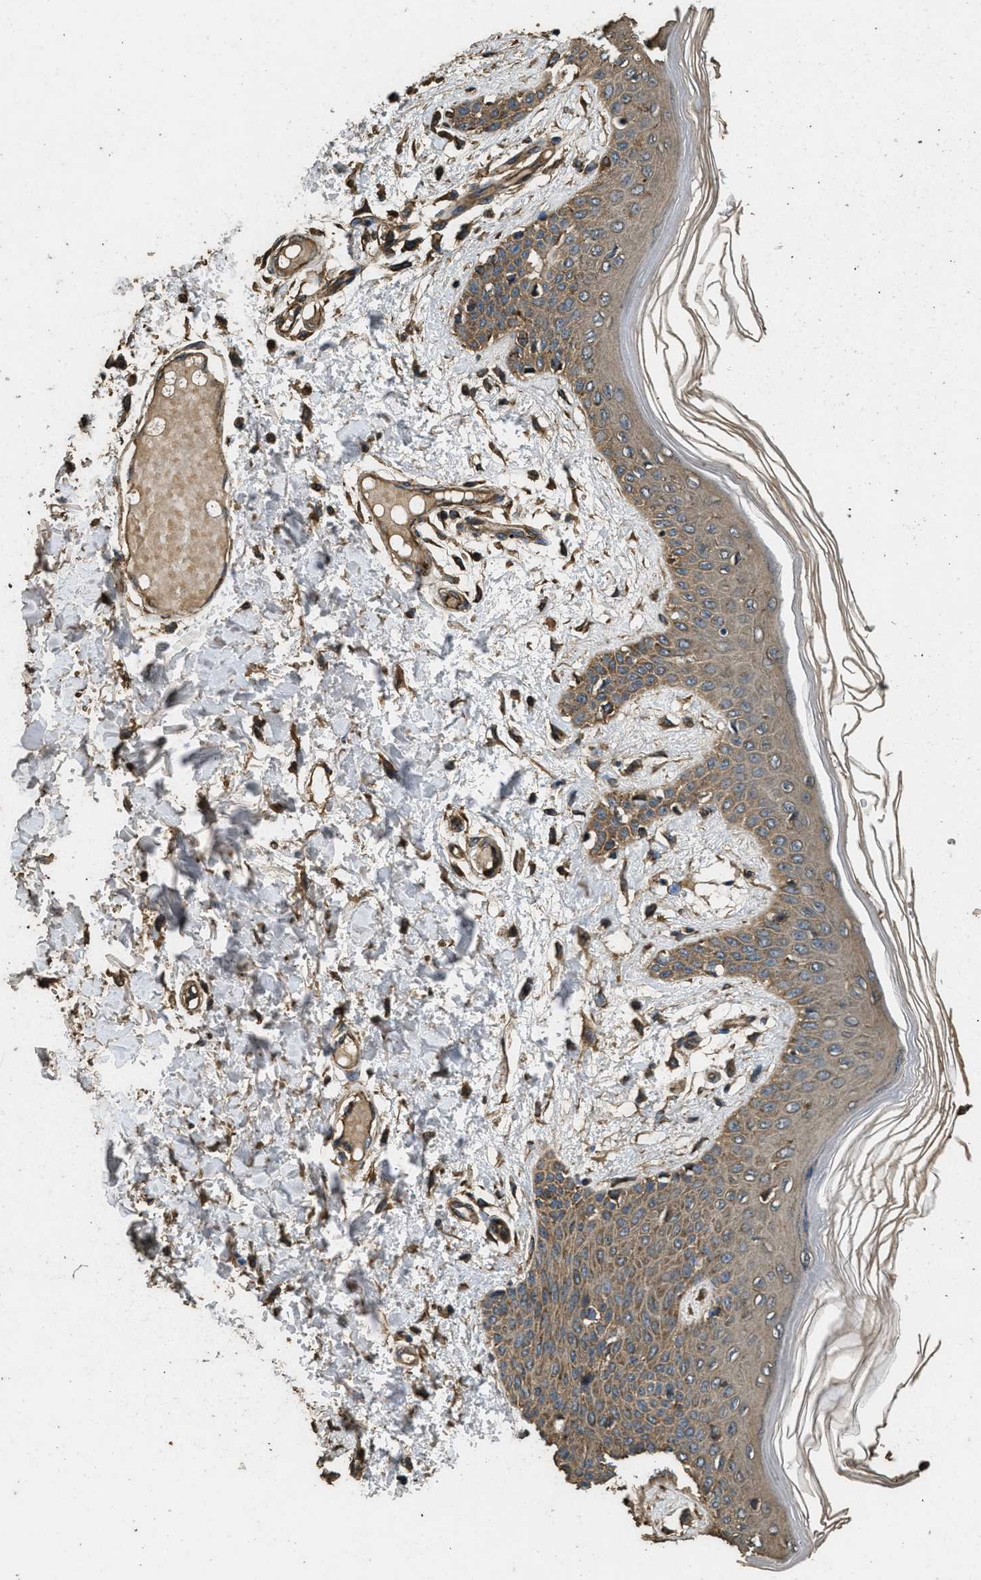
{"staining": {"intensity": "moderate", "quantity": ">75%", "location": "cytoplasmic/membranous"}, "tissue": "skin", "cell_type": "Fibroblasts", "image_type": "normal", "snomed": [{"axis": "morphology", "description": "Normal tissue, NOS"}, {"axis": "topography", "description": "Skin"}], "caption": "This micrograph demonstrates IHC staining of normal skin, with medium moderate cytoplasmic/membranous positivity in about >75% of fibroblasts.", "gene": "CYRIA", "patient": {"sex": "male", "age": 53}}